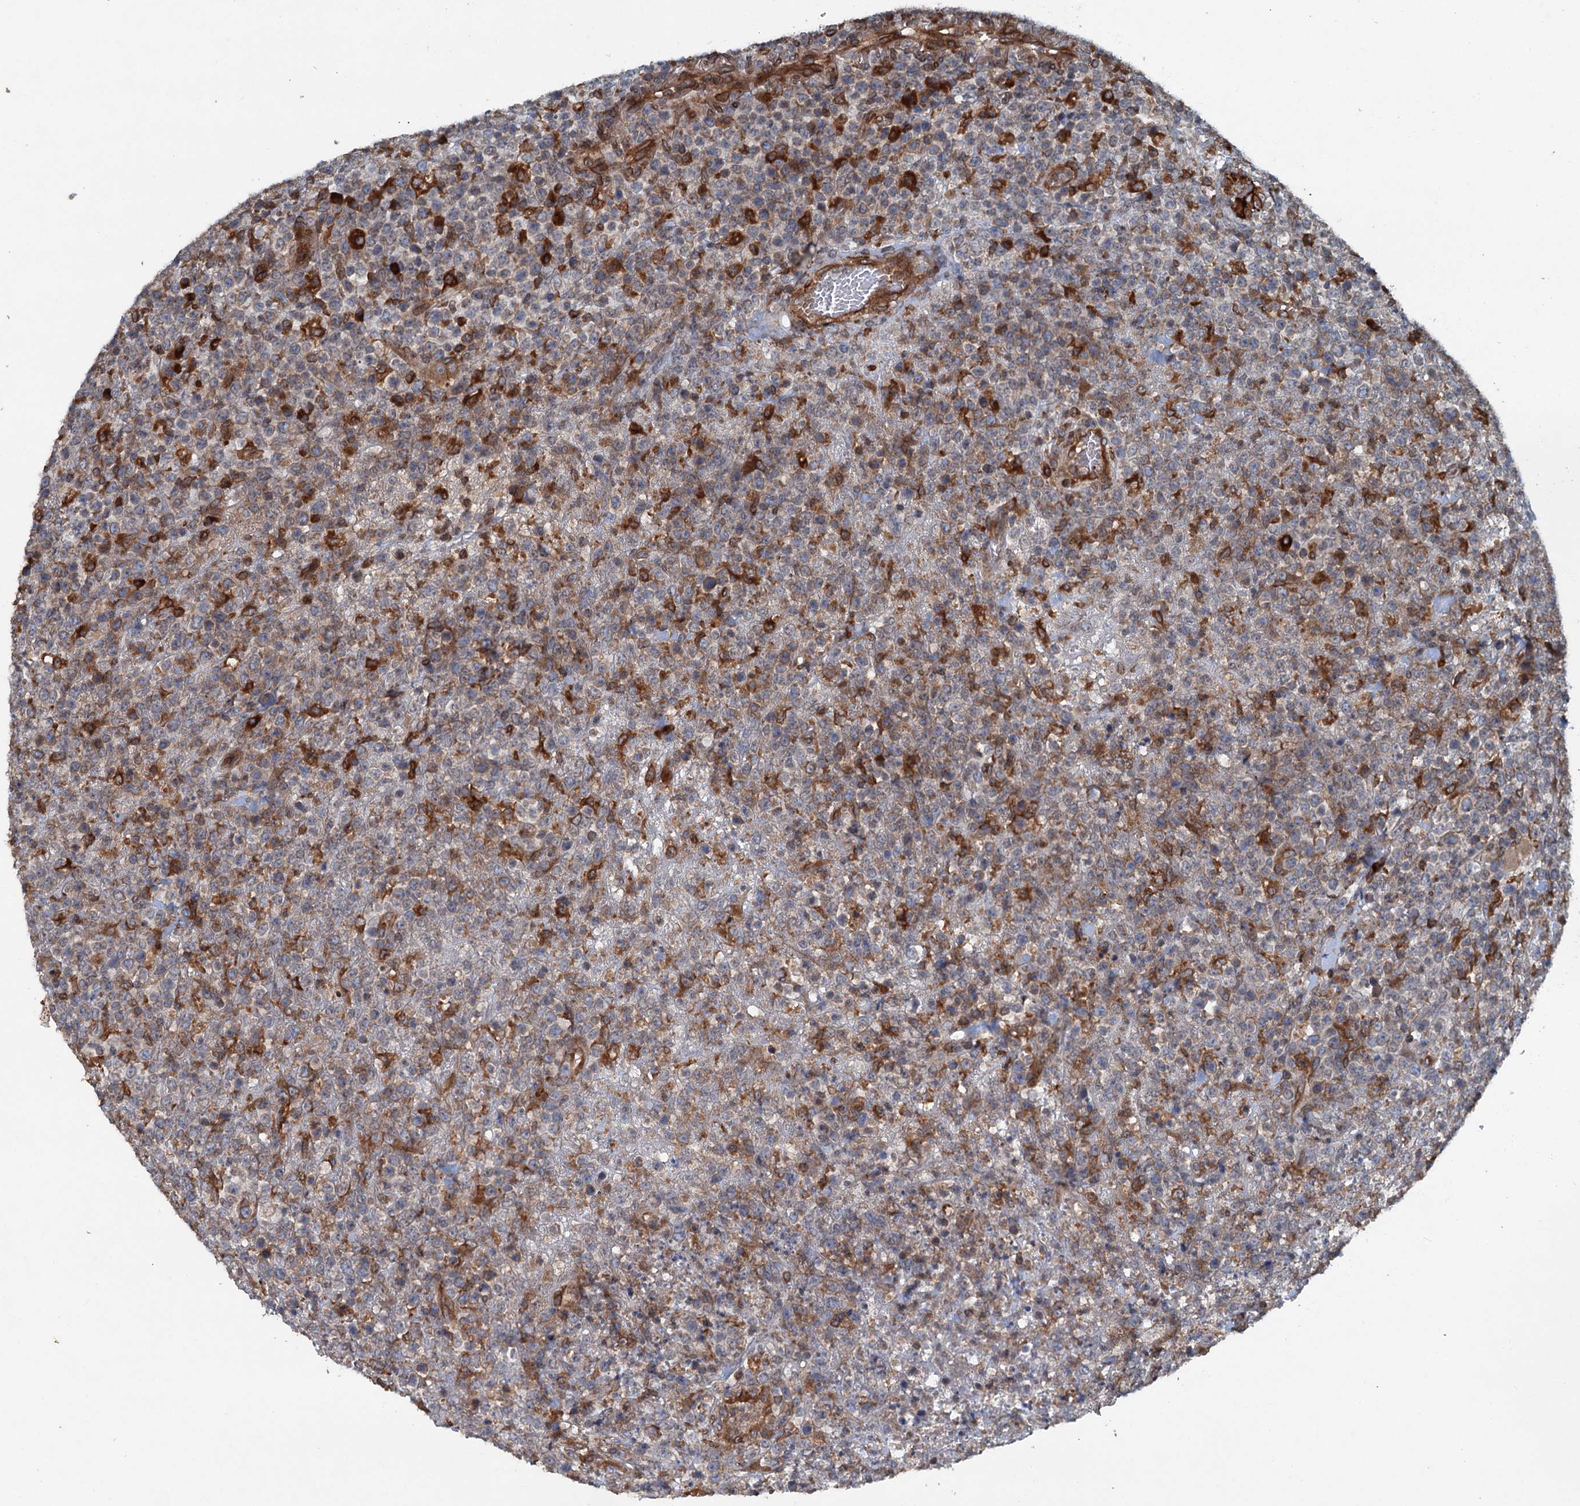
{"staining": {"intensity": "moderate", "quantity": "25%-75%", "location": "cytoplasmic/membranous"}, "tissue": "lymphoma", "cell_type": "Tumor cells", "image_type": "cancer", "snomed": [{"axis": "morphology", "description": "Malignant lymphoma, non-Hodgkin's type, High grade"}, {"axis": "topography", "description": "Colon"}], "caption": "This is an image of immunohistochemistry (IHC) staining of malignant lymphoma, non-Hodgkin's type (high-grade), which shows moderate staining in the cytoplasmic/membranous of tumor cells.", "gene": "TAPBPL", "patient": {"sex": "female", "age": 53}}